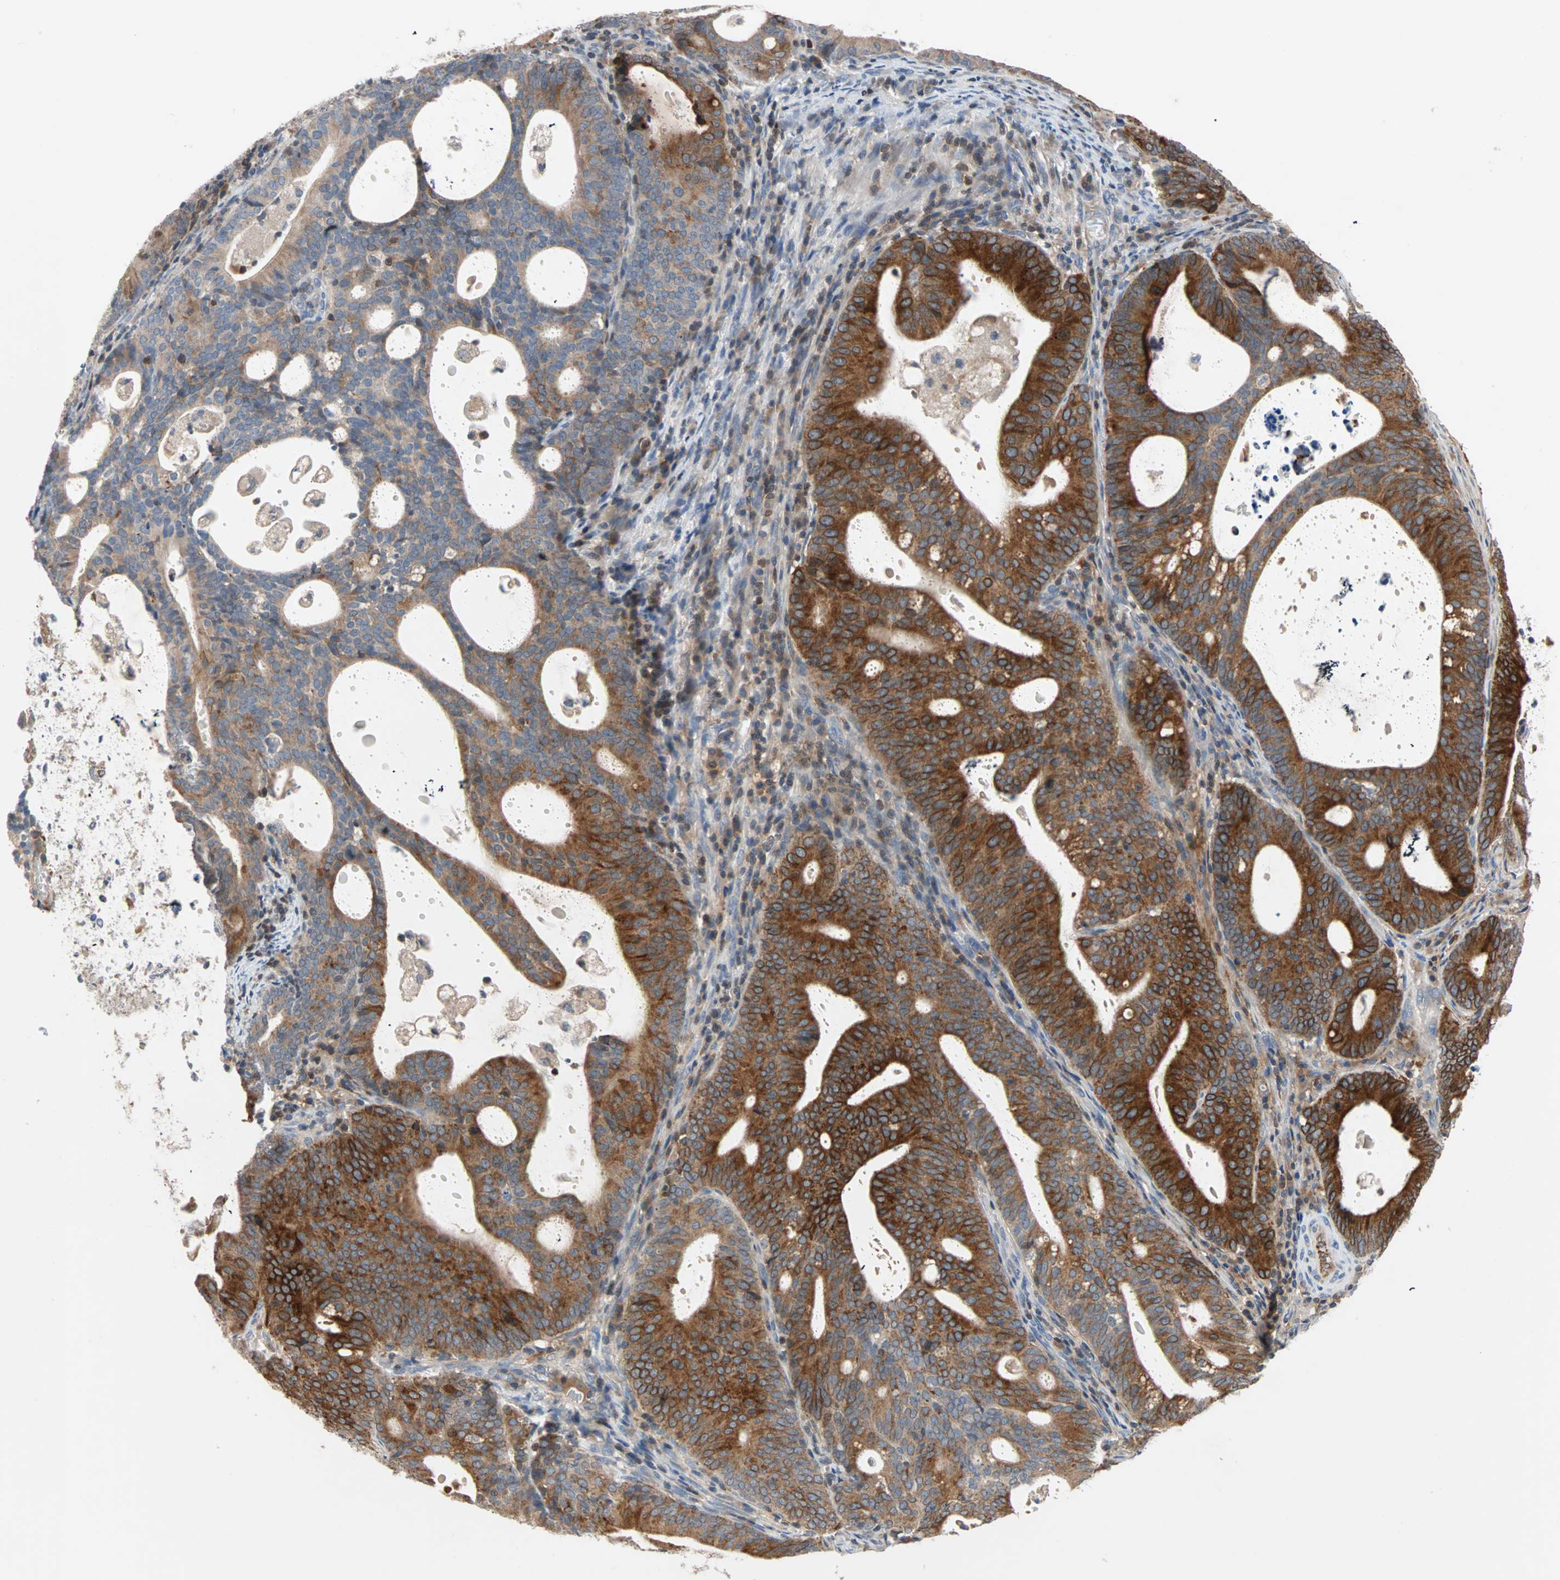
{"staining": {"intensity": "strong", "quantity": "25%-75%", "location": "cytoplasmic/membranous"}, "tissue": "endometrial cancer", "cell_type": "Tumor cells", "image_type": "cancer", "snomed": [{"axis": "morphology", "description": "Adenocarcinoma, NOS"}, {"axis": "topography", "description": "Uterus"}], "caption": "Immunohistochemical staining of human adenocarcinoma (endometrial) exhibits high levels of strong cytoplasmic/membranous protein positivity in approximately 25%-75% of tumor cells.", "gene": "MAP4K1", "patient": {"sex": "female", "age": 83}}